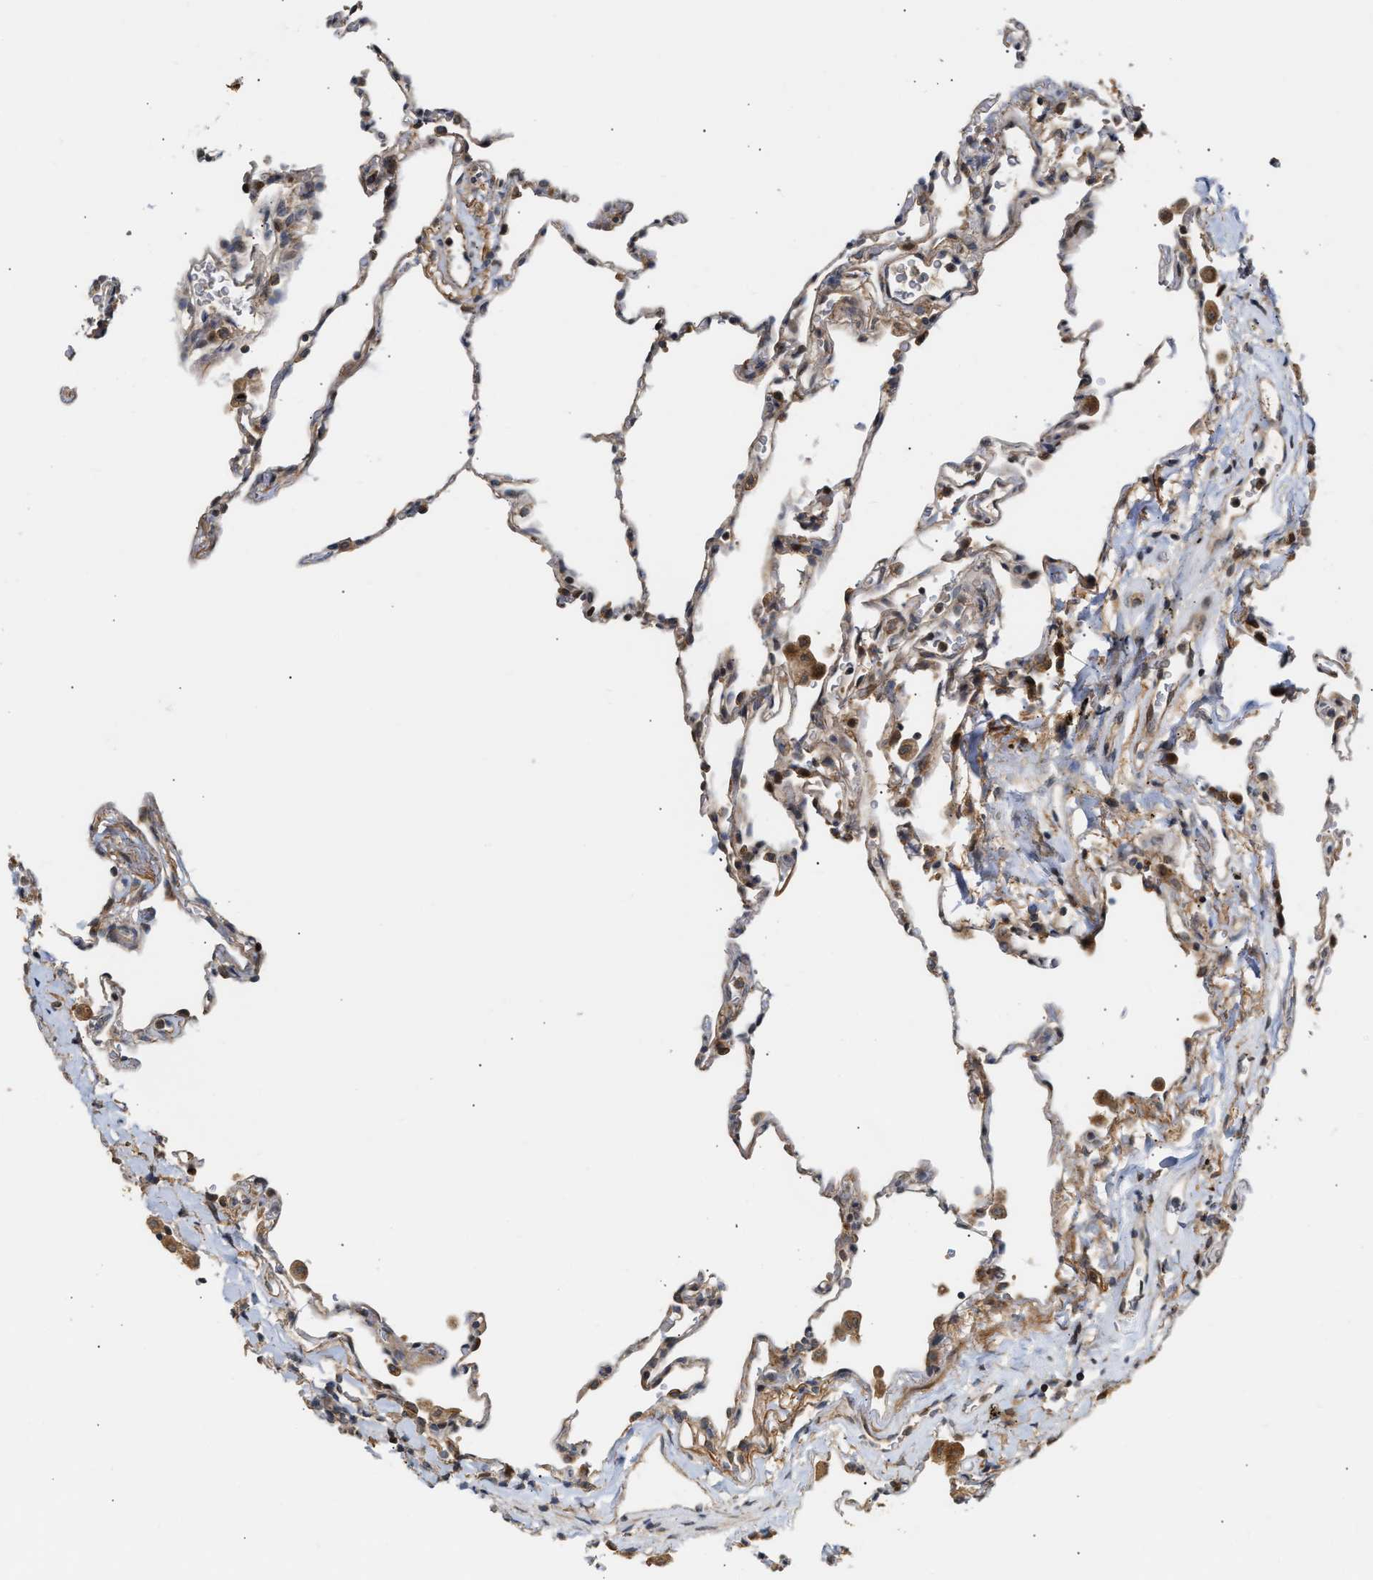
{"staining": {"intensity": "weak", "quantity": "25%-75%", "location": "cytoplasmic/membranous"}, "tissue": "lung", "cell_type": "Alveolar cells", "image_type": "normal", "snomed": [{"axis": "morphology", "description": "Normal tissue, NOS"}, {"axis": "topography", "description": "Lung"}], "caption": "DAB (3,3'-diaminobenzidine) immunohistochemical staining of benign human lung exhibits weak cytoplasmic/membranous protein expression in approximately 25%-75% of alveolar cells. (IHC, brightfield microscopy, high magnification).", "gene": "EXTL2", "patient": {"sex": "male", "age": 59}}